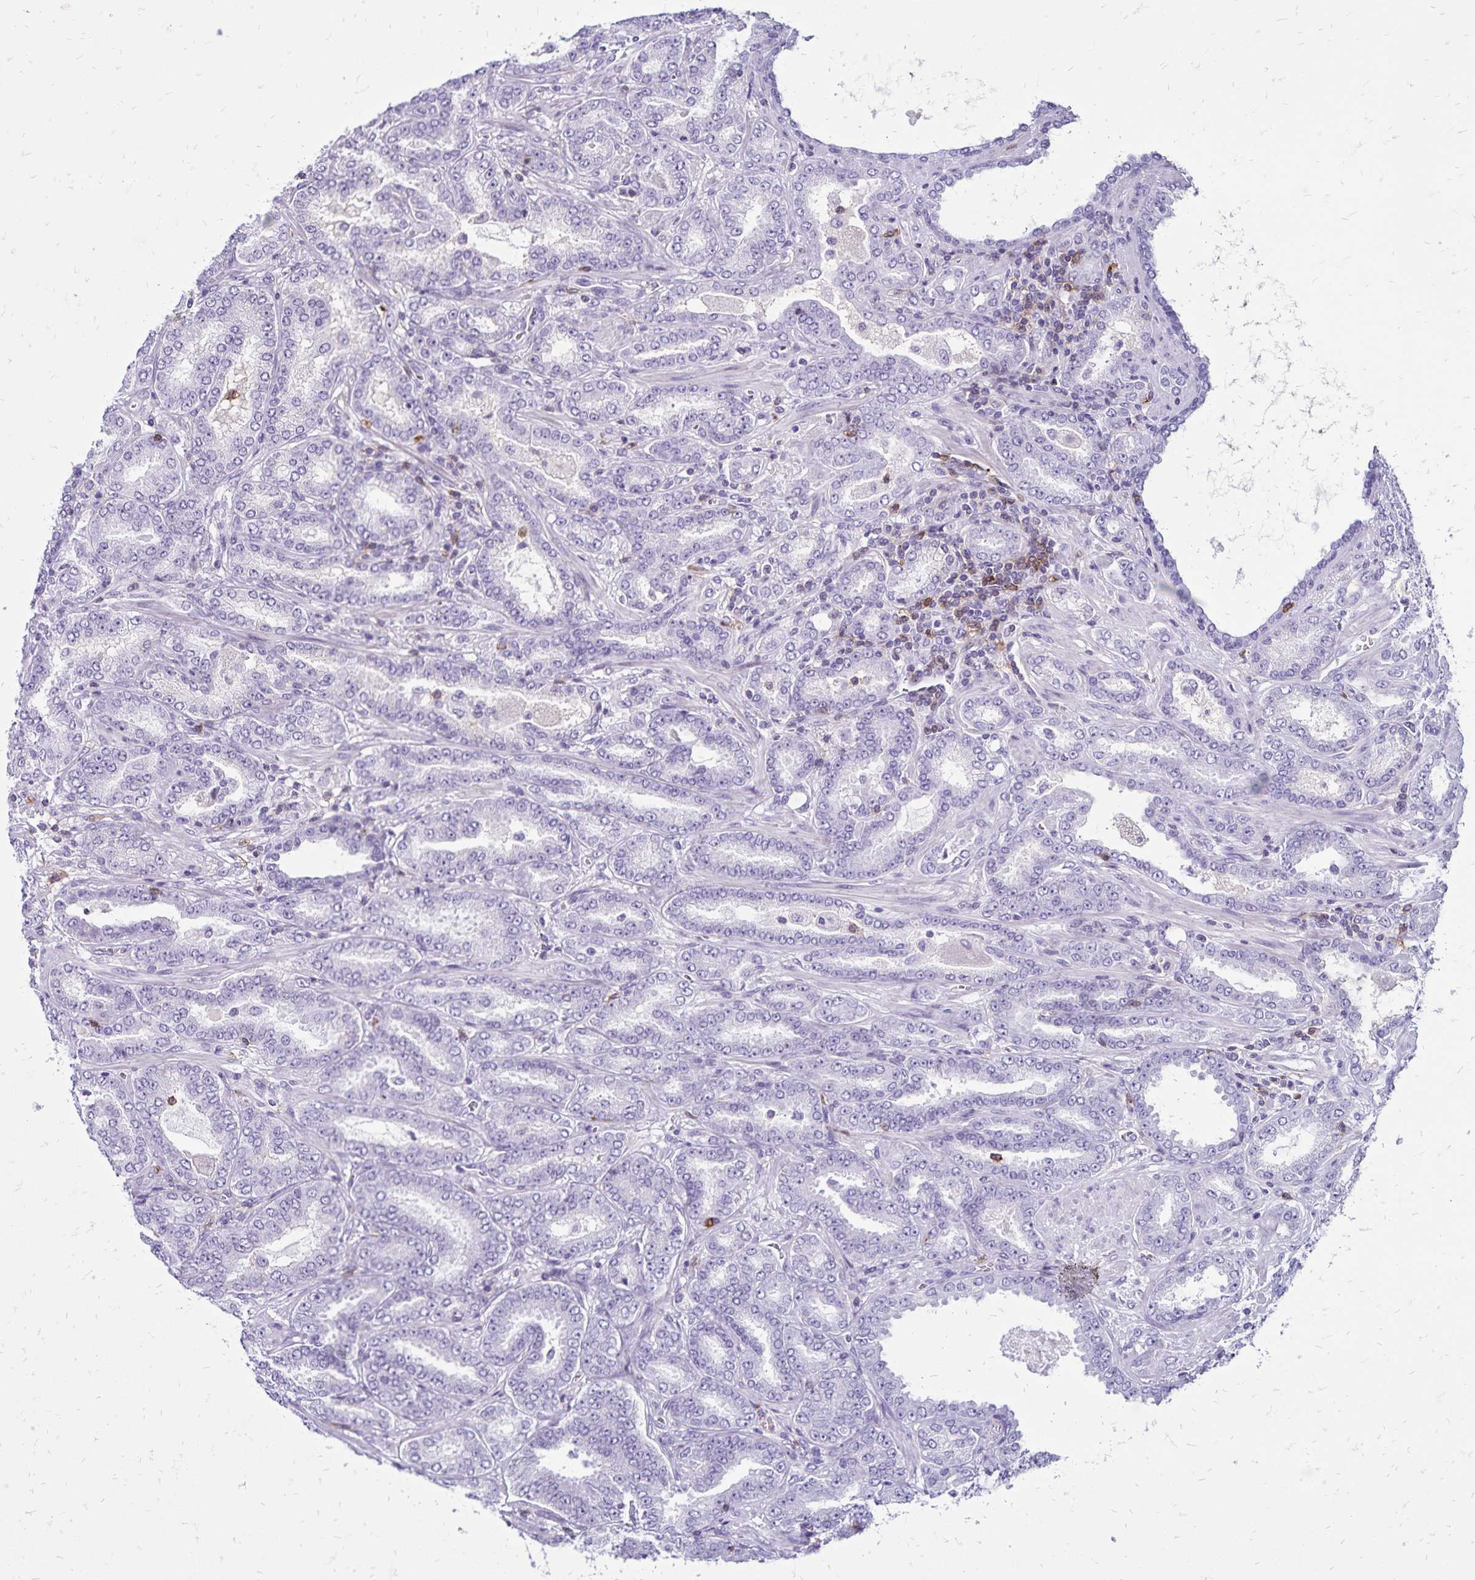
{"staining": {"intensity": "negative", "quantity": "none", "location": "none"}, "tissue": "prostate cancer", "cell_type": "Tumor cells", "image_type": "cancer", "snomed": [{"axis": "morphology", "description": "Adenocarcinoma, High grade"}, {"axis": "topography", "description": "Prostate"}], "caption": "IHC micrograph of neoplastic tissue: human high-grade adenocarcinoma (prostate) stained with DAB (3,3'-diaminobenzidine) demonstrates no significant protein positivity in tumor cells.", "gene": "CD27", "patient": {"sex": "male", "age": 72}}